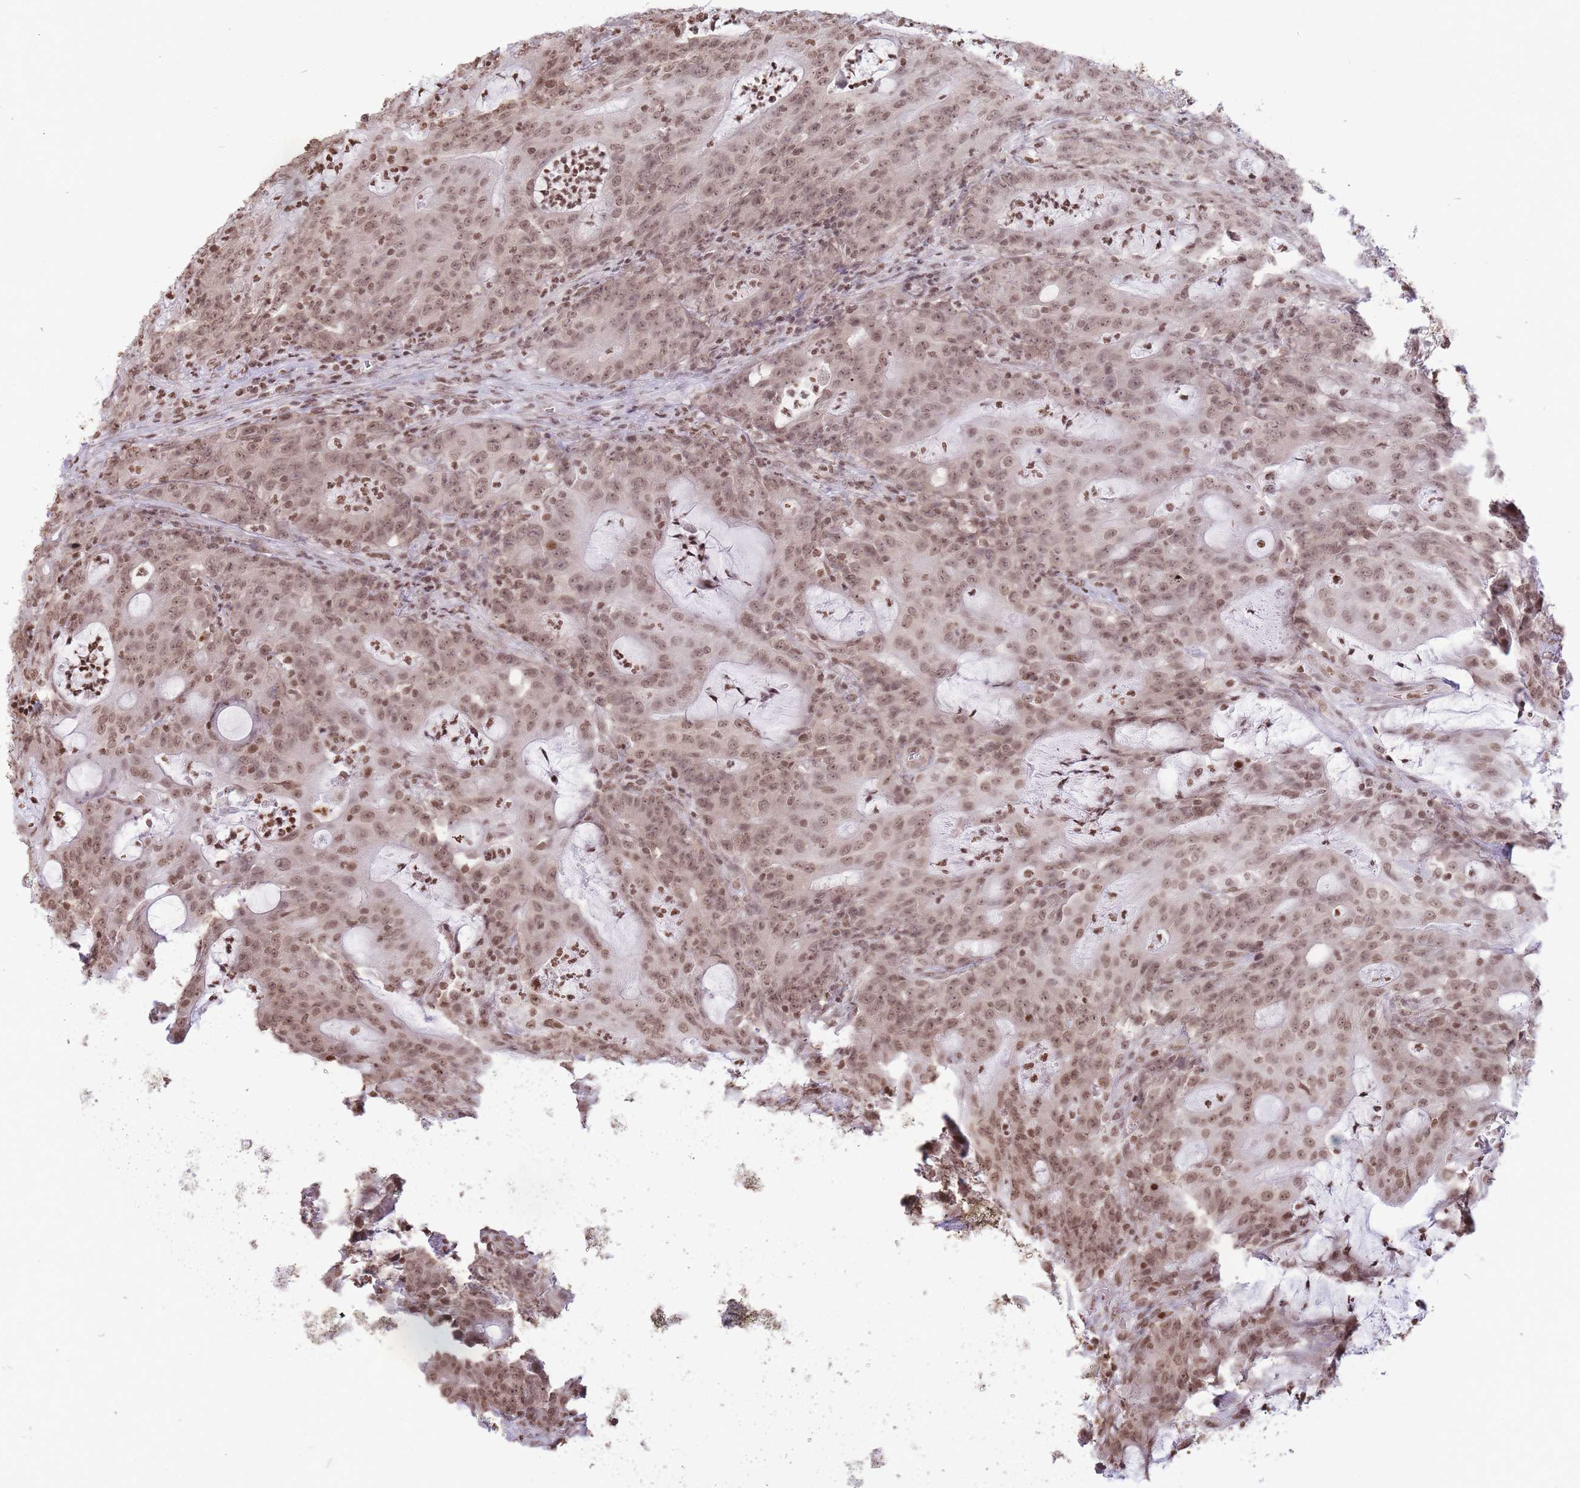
{"staining": {"intensity": "moderate", "quantity": ">75%", "location": "nuclear"}, "tissue": "colorectal cancer", "cell_type": "Tumor cells", "image_type": "cancer", "snomed": [{"axis": "morphology", "description": "Adenocarcinoma, NOS"}, {"axis": "topography", "description": "Colon"}], "caption": "IHC micrograph of human colorectal cancer stained for a protein (brown), which exhibits medium levels of moderate nuclear positivity in about >75% of tumor cells.", "gene": "SHISAL1", "patient": {"sex": "male", "age": 83}}